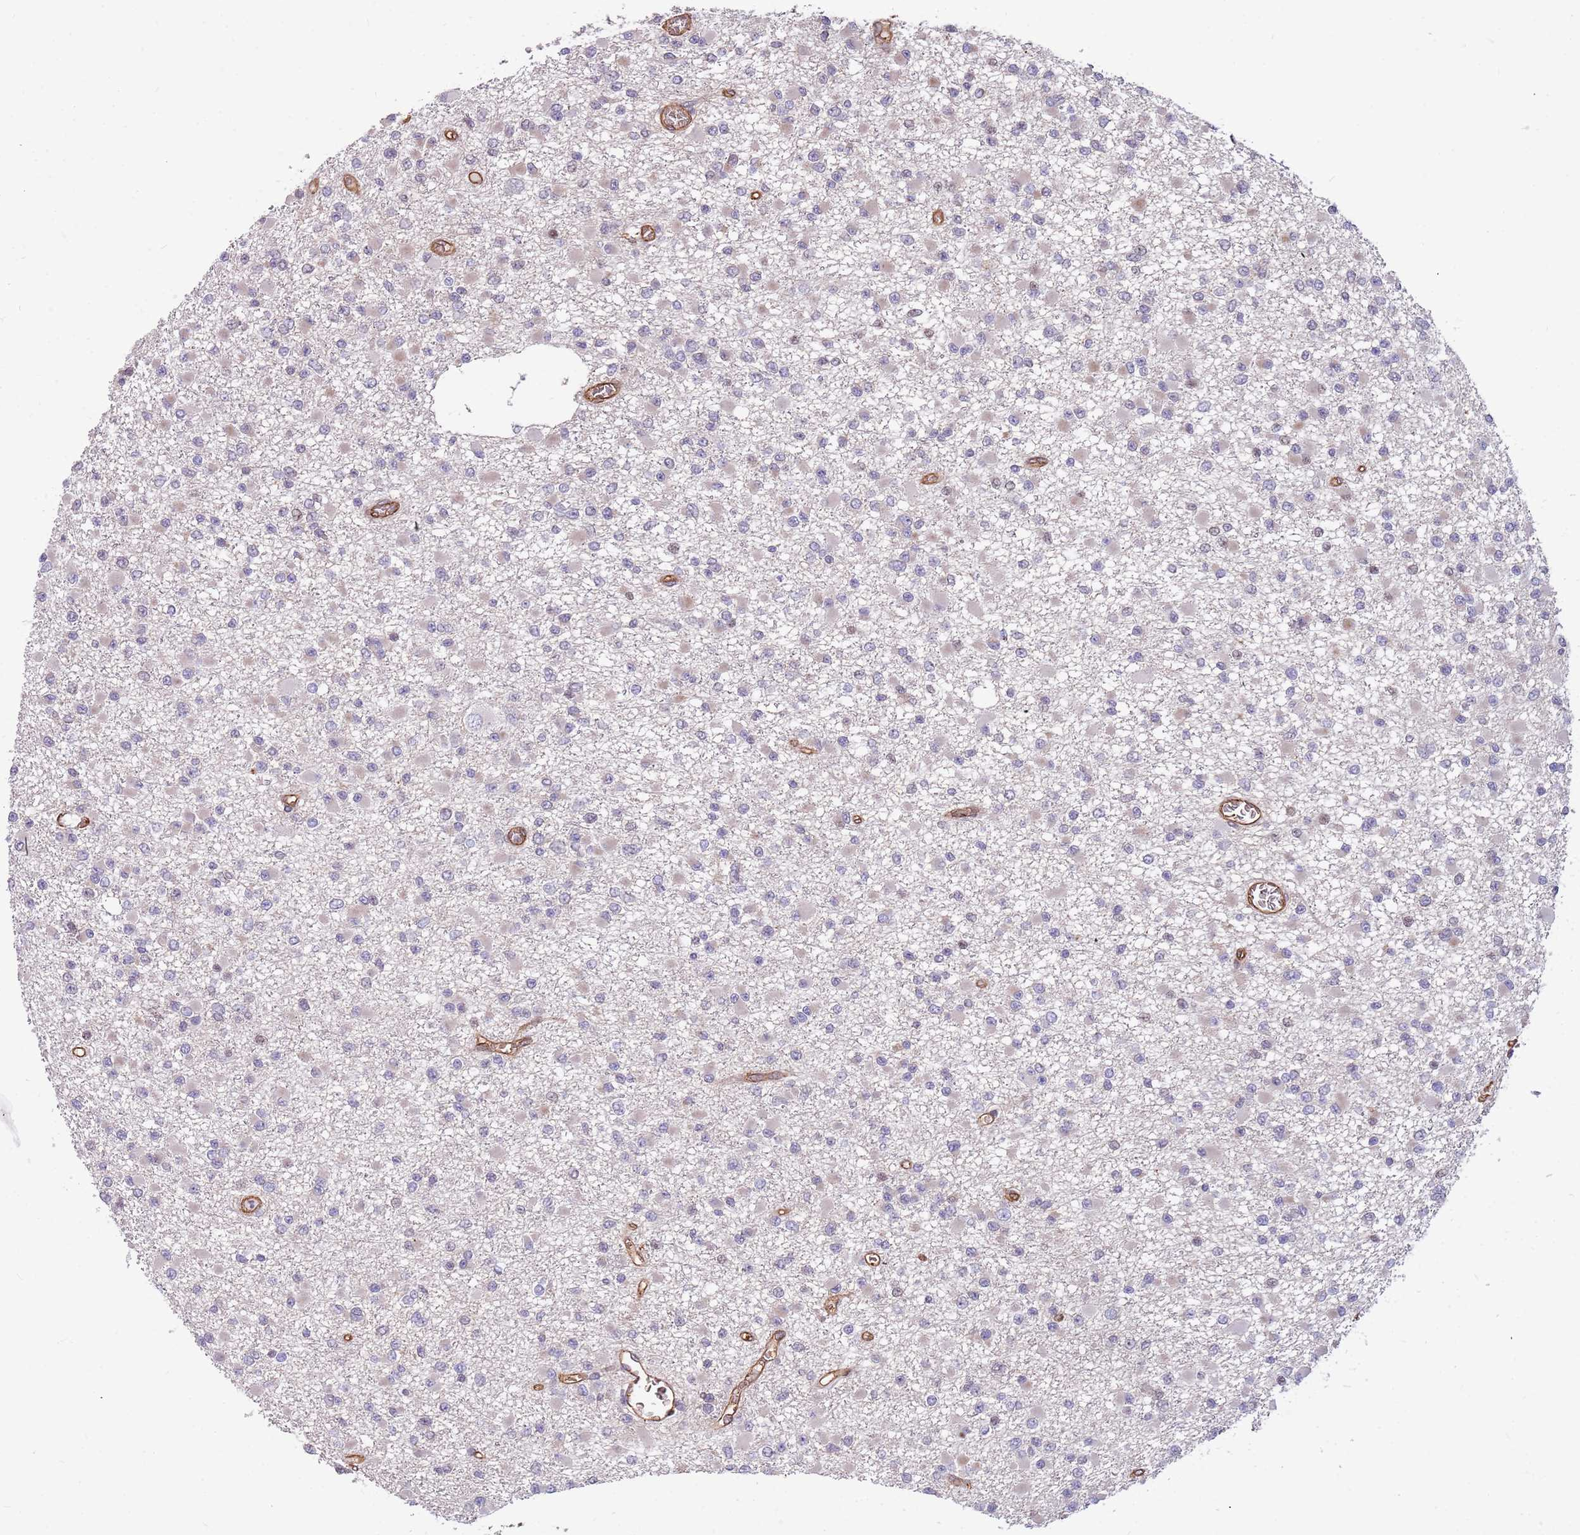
{"staining": {"intensity": "negative", "quantity": "none", "location": "none"}, "tissue": "glioma", "cell_type": "Tumor cells", "image_type": "cancer", "snomed": [{"axis": "morphology", "description": "Glioma, malignant, Low grade"}, {"axis": "topography", "description": "Brain"}], "caption": "This is an IHC photomicrograph of human low-grade glioma (malignant). There is no staining in tumor cells.", "gene": "ARHGEF5", "patient": {"sex": "female", "age": 22}}